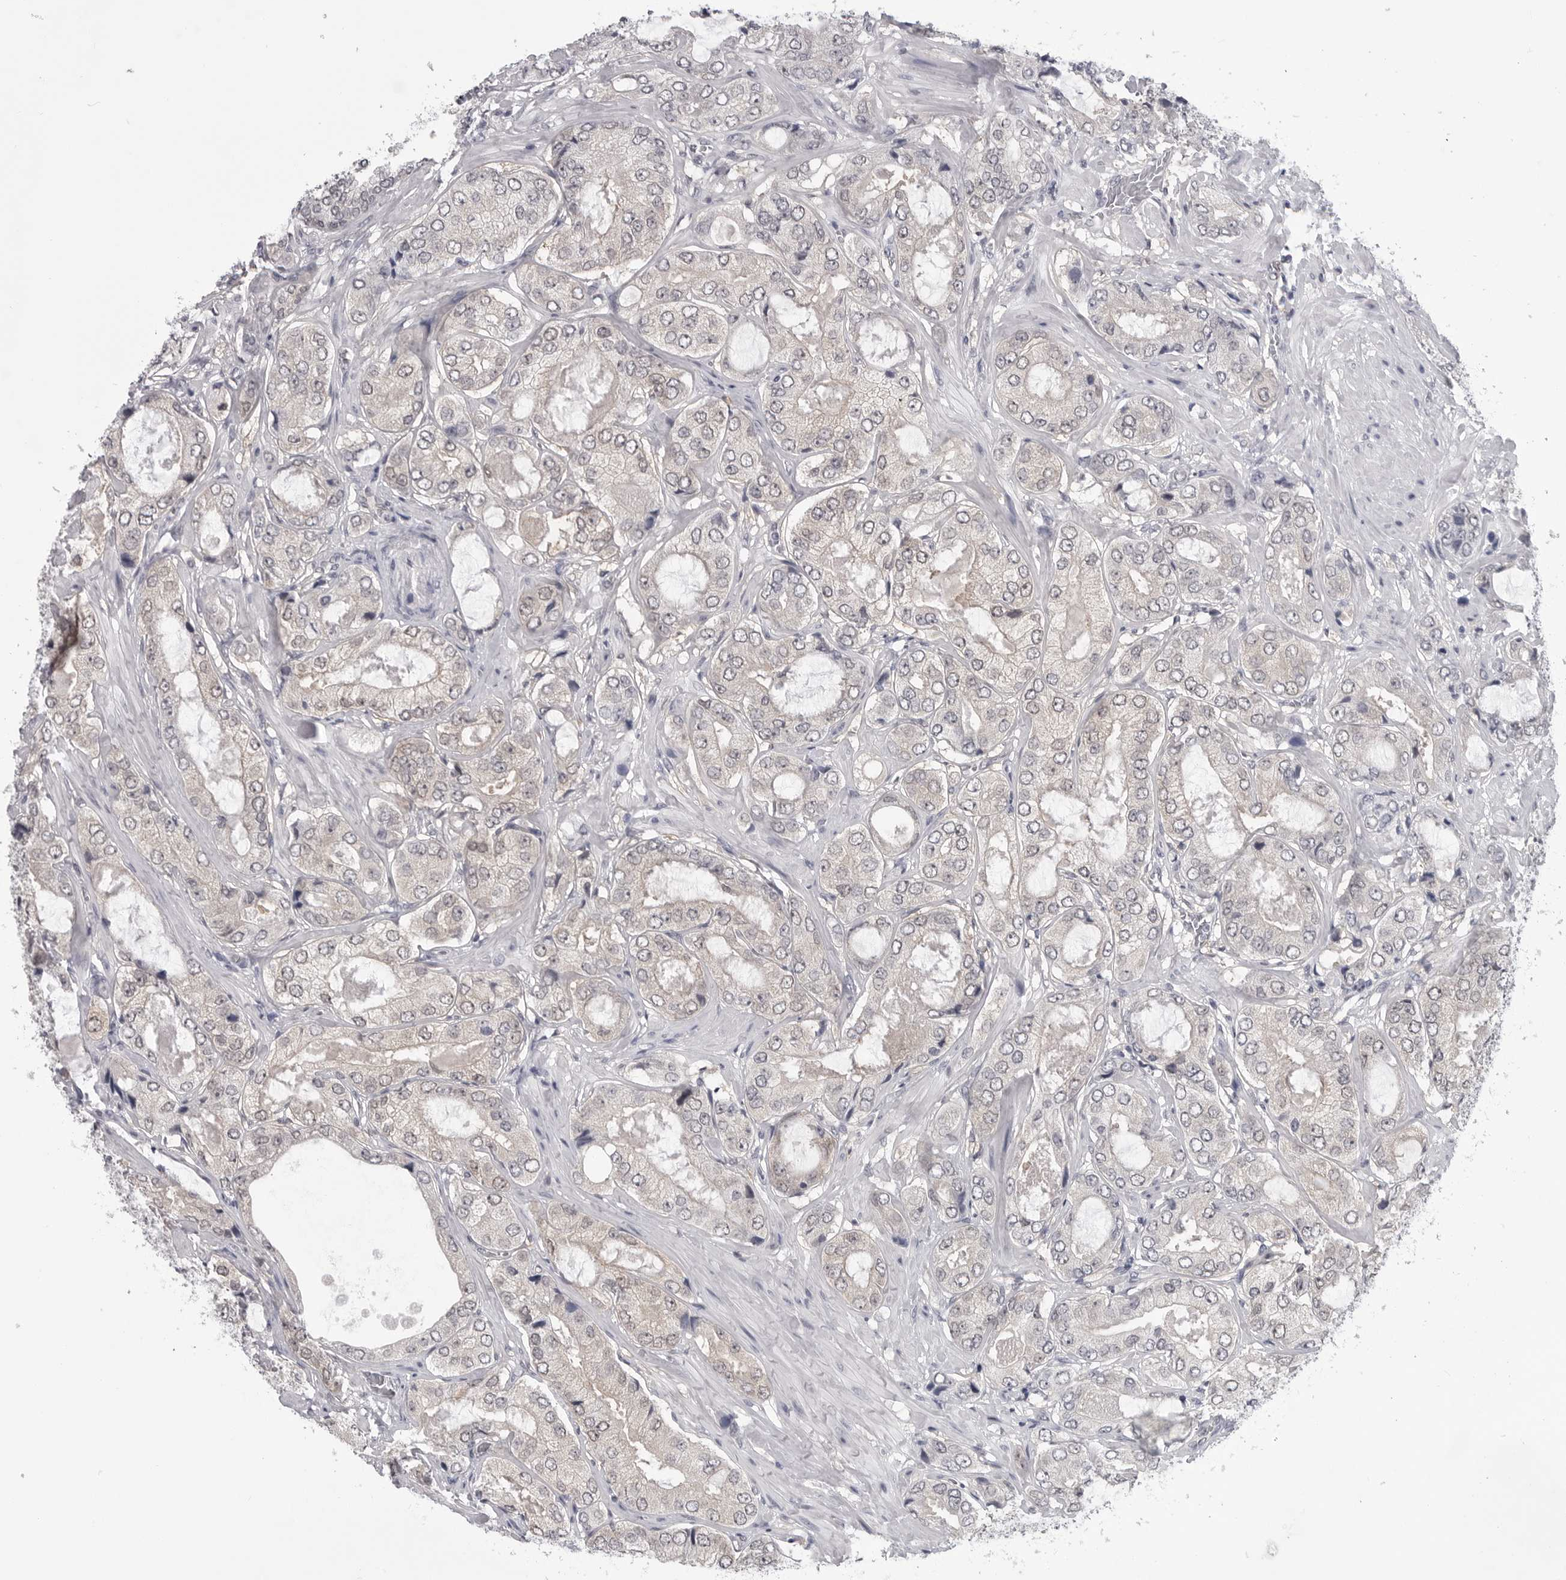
{"staining": {"intensity": "negative", "quantity": "none", "location": "none"}, "tissue": "prostate cancer", "cell_type": "Tumor cells", "image_type": "cancer", "snomed": [{"axis": "morphology", "description": "Adenocarcinoma, High grade"}, {"axis": "topography", "description": "Prostate"}], "caption": "This is an immunohistochemistry histopathology image of prostate cancer (high-grade adenocarcinoma). There is no staining in tumor cells.", "gene": "PNPO", "patient": {"sex": "male", "age": 59}}